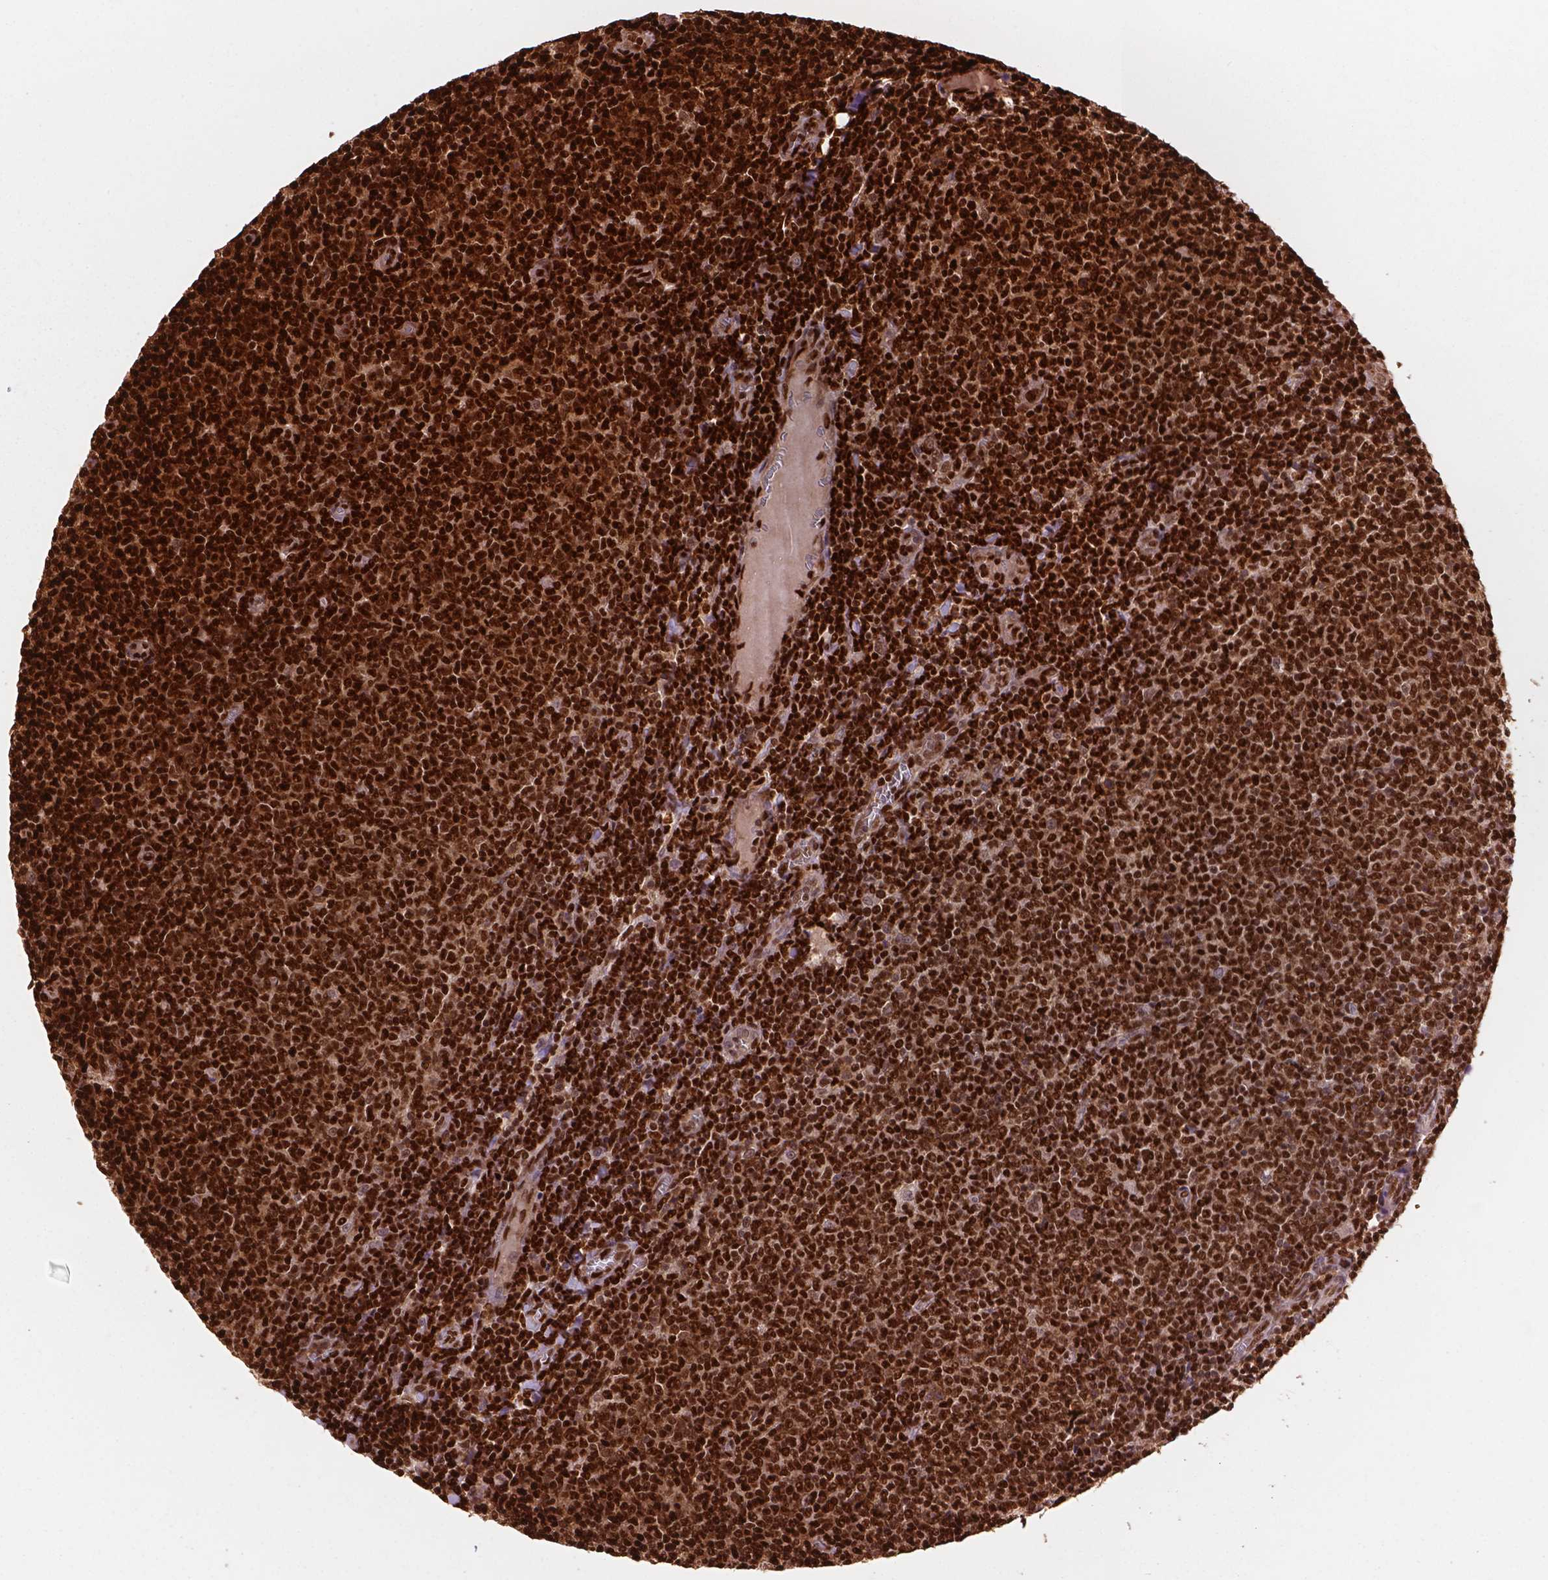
{"staining": {"intensity": "strong", "quantity": ">75%", "location": "nuclear"}, "tissue": "lymphoma", "cell_type": "Tumor cells", "image_type": "cancer", "snomed": [{"axis": "morphology", "description": "Malignant lymphoma, non-Hodgkin's type, Low grade"}, {"axis": "topography", "description": "Lymph node"}], "caption": "Strong nuclear positivity is seen in approximately >75% of tumor cells in low-grade malignant lymphoma, non-Hodgkin's type.", "gene": "ANP32B", "patient": {"sex": "male", "age": 52}}